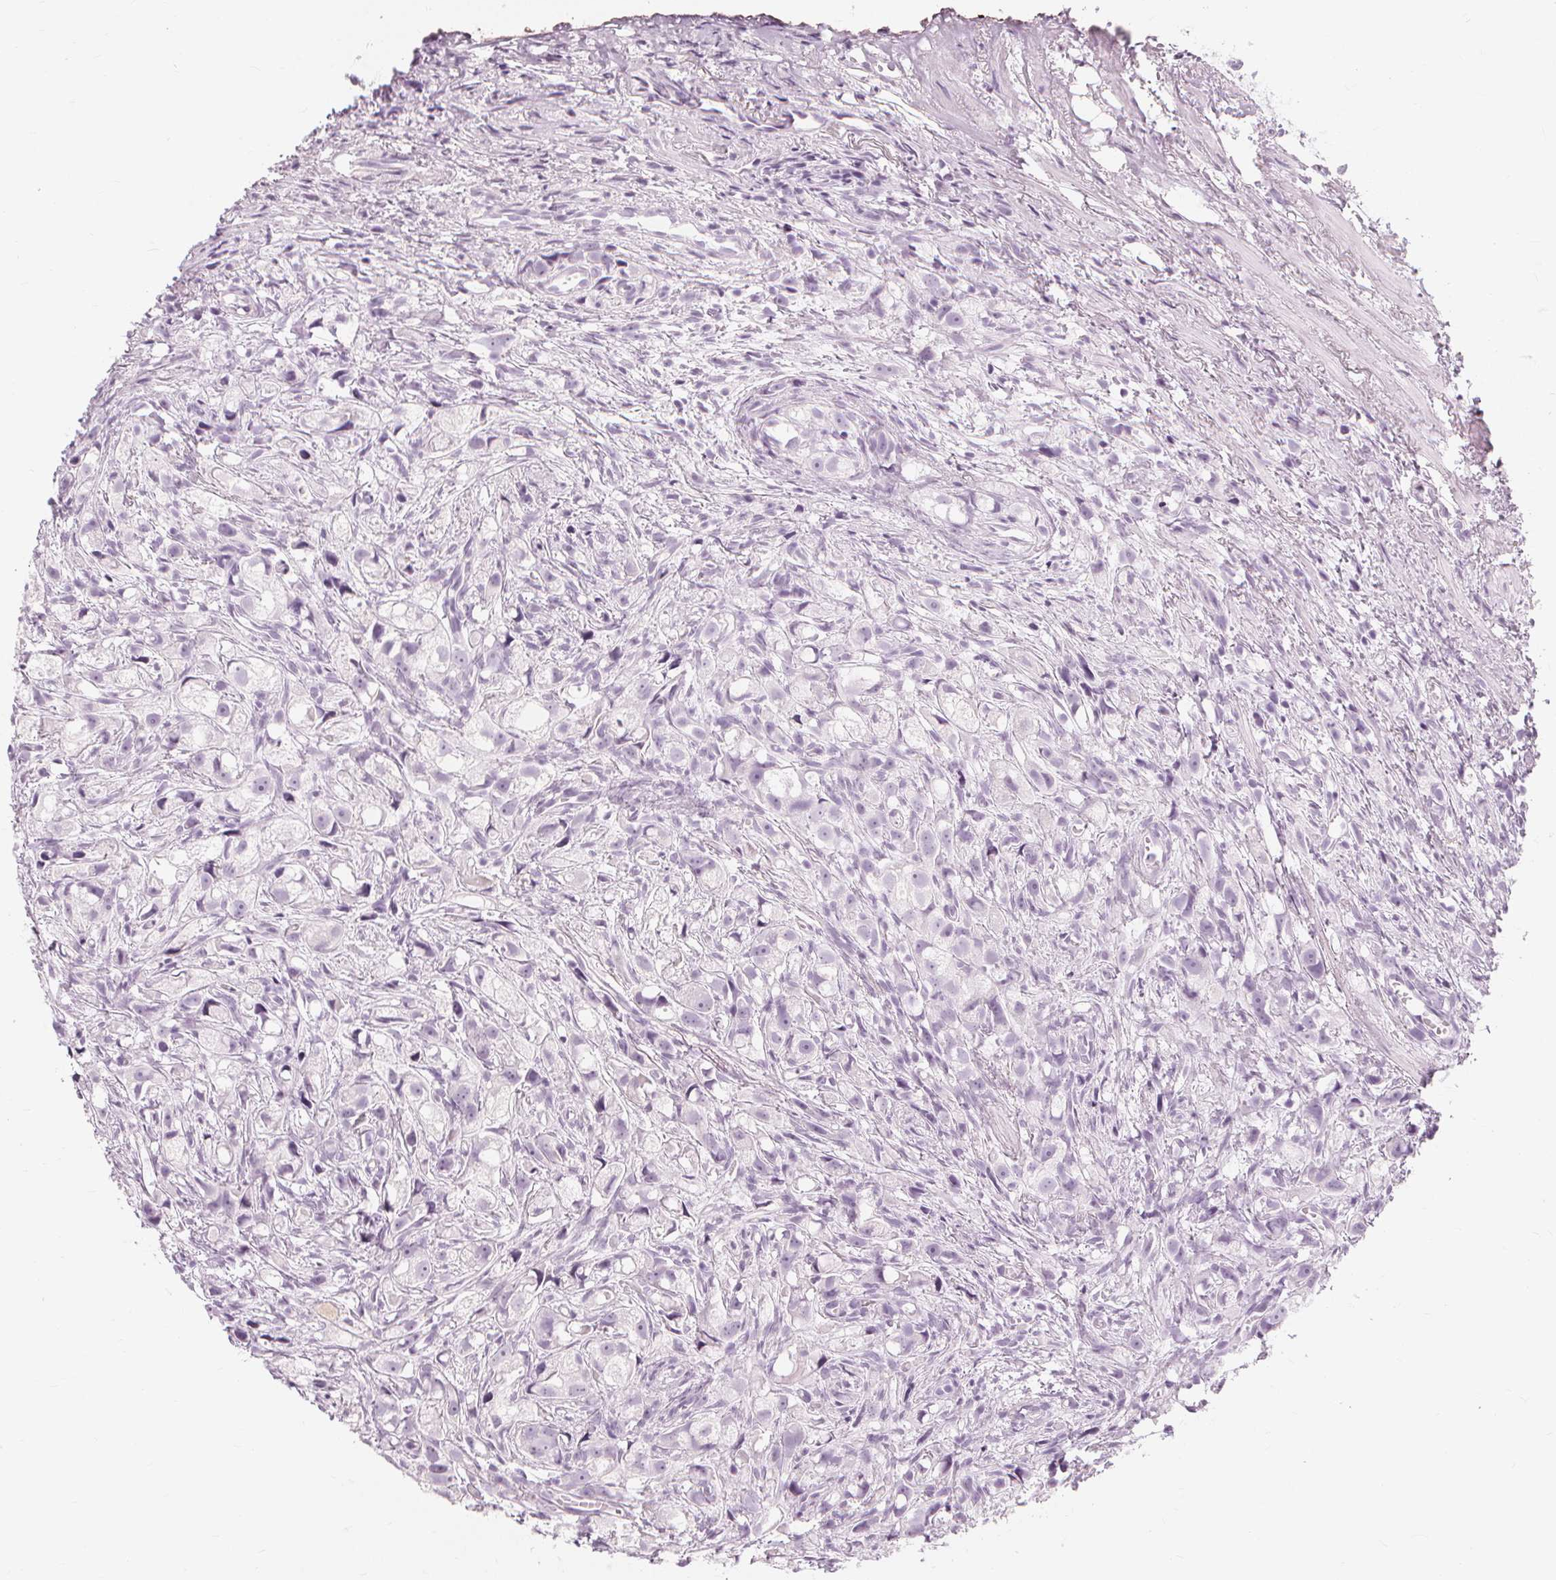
{"staining": {"intensity": "negative", "quantity": "none", "location": "none"}, "tissue": "prostate cancer", "cell_type": "Tumor cells", "image_type": "cancer", "snomed": [{"axis": "morphology", "description": "Adenocarcinoma, High grade"}, {"axis": "topography", "description": "Prostate"}], "caption": "IHC micrograph of high-grade adenocarcinoma (prostate) stained for a protein (brown), which reveals no staining in tumor cells.", "gene": "TFF1", "patient": {"sex": "male", "age": 75}}